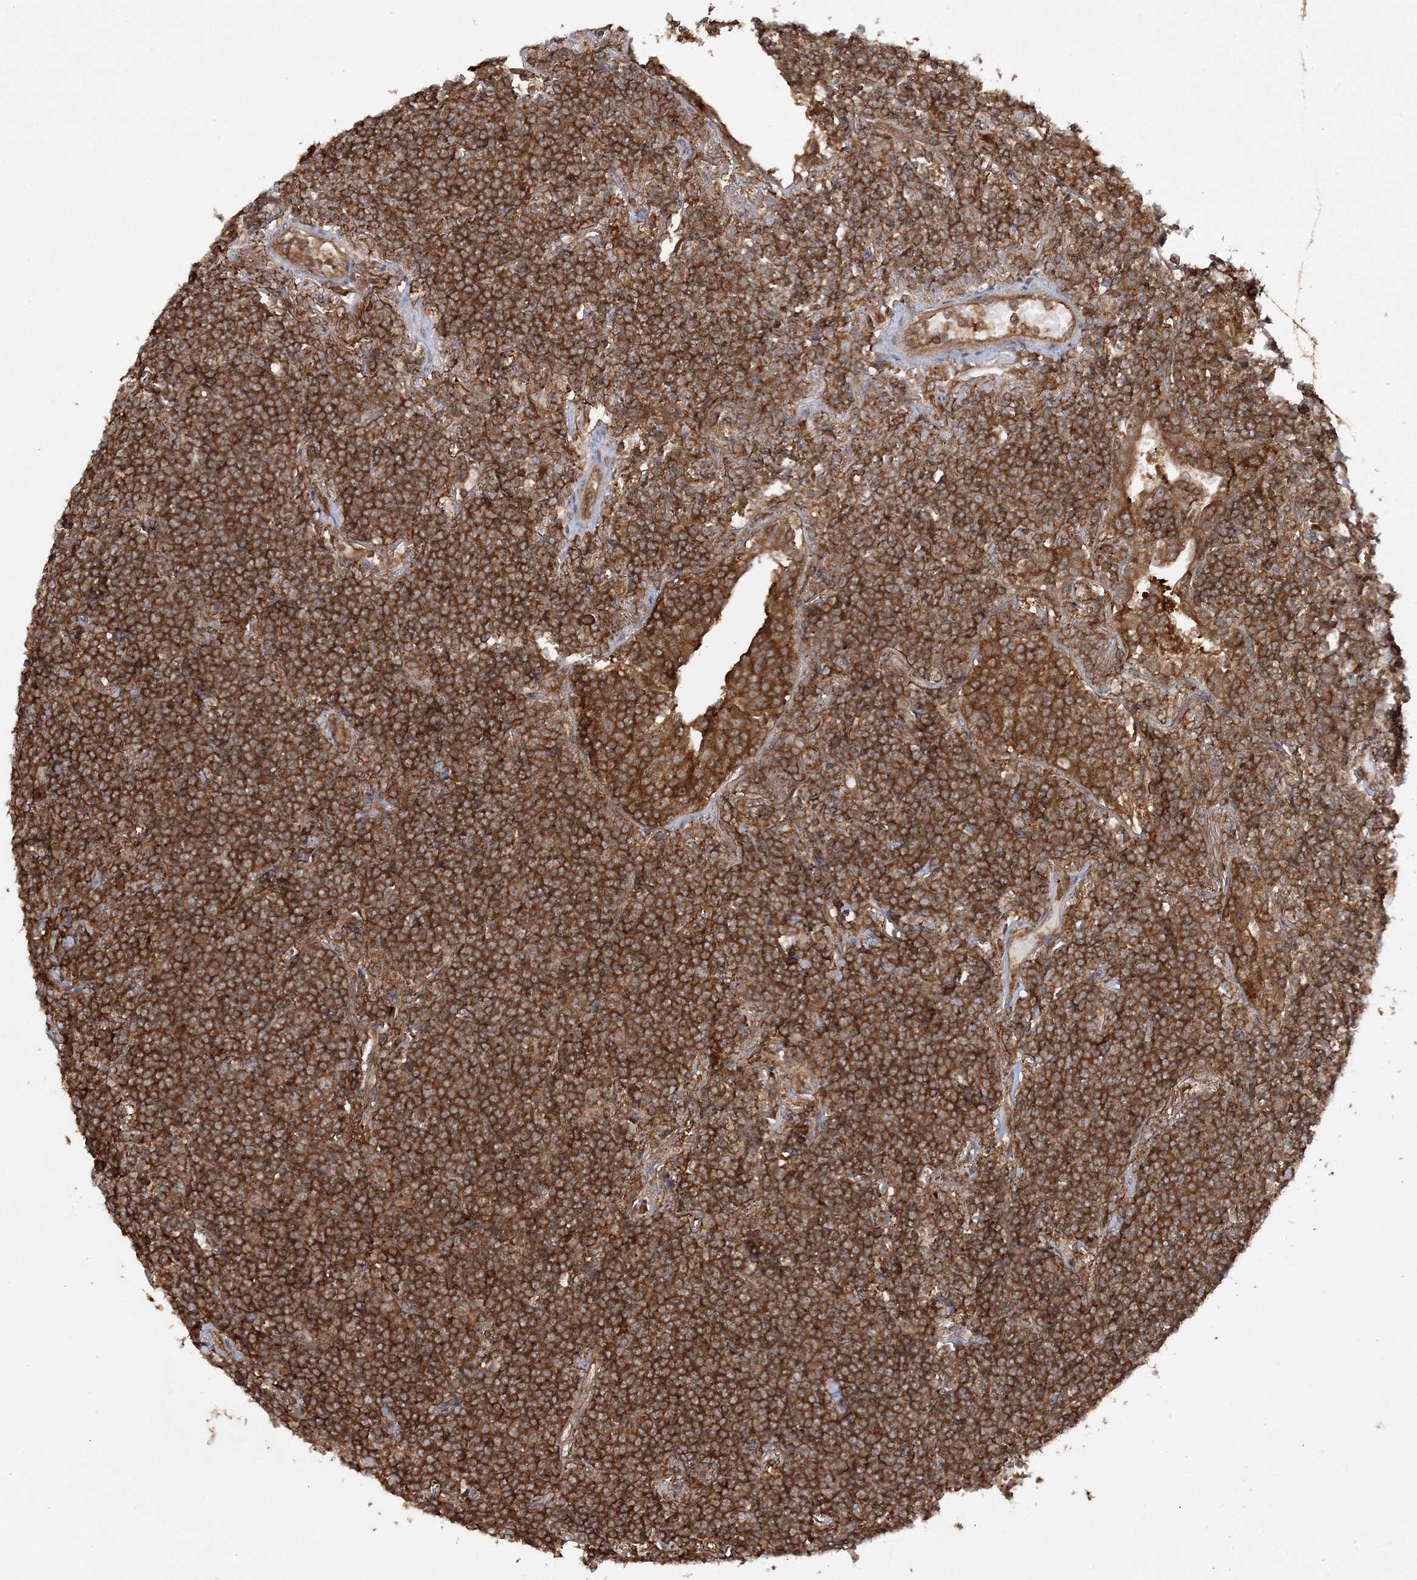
{"staining": {"intensity": "strong", "quantity": ">75%", "location": "cytoplasmic/membranous"}, "tissue": "lymphoma", "cell_type": "Tumor cells", "image_type": "cancer", "snomed": [{"axis": "morphology", "description": "Malignant lymphoma, non-Hodgkin's type, Low grade"}, {"axis": "topography", "description": "Lung"}], "caption": "Immunohistochemical staining of human lymphoma exhibits high levels of strong cytoplasmic/membranous expression in about >75% of tumor cells. The protein is stained brown, and the nuclei are stained in blue (DAB (3,3'-diaminobenzidine) IHC with brightfield microscopy, high magnification).", "gene": "WDR37", "patient": {"sex": "female", "age": 71}}